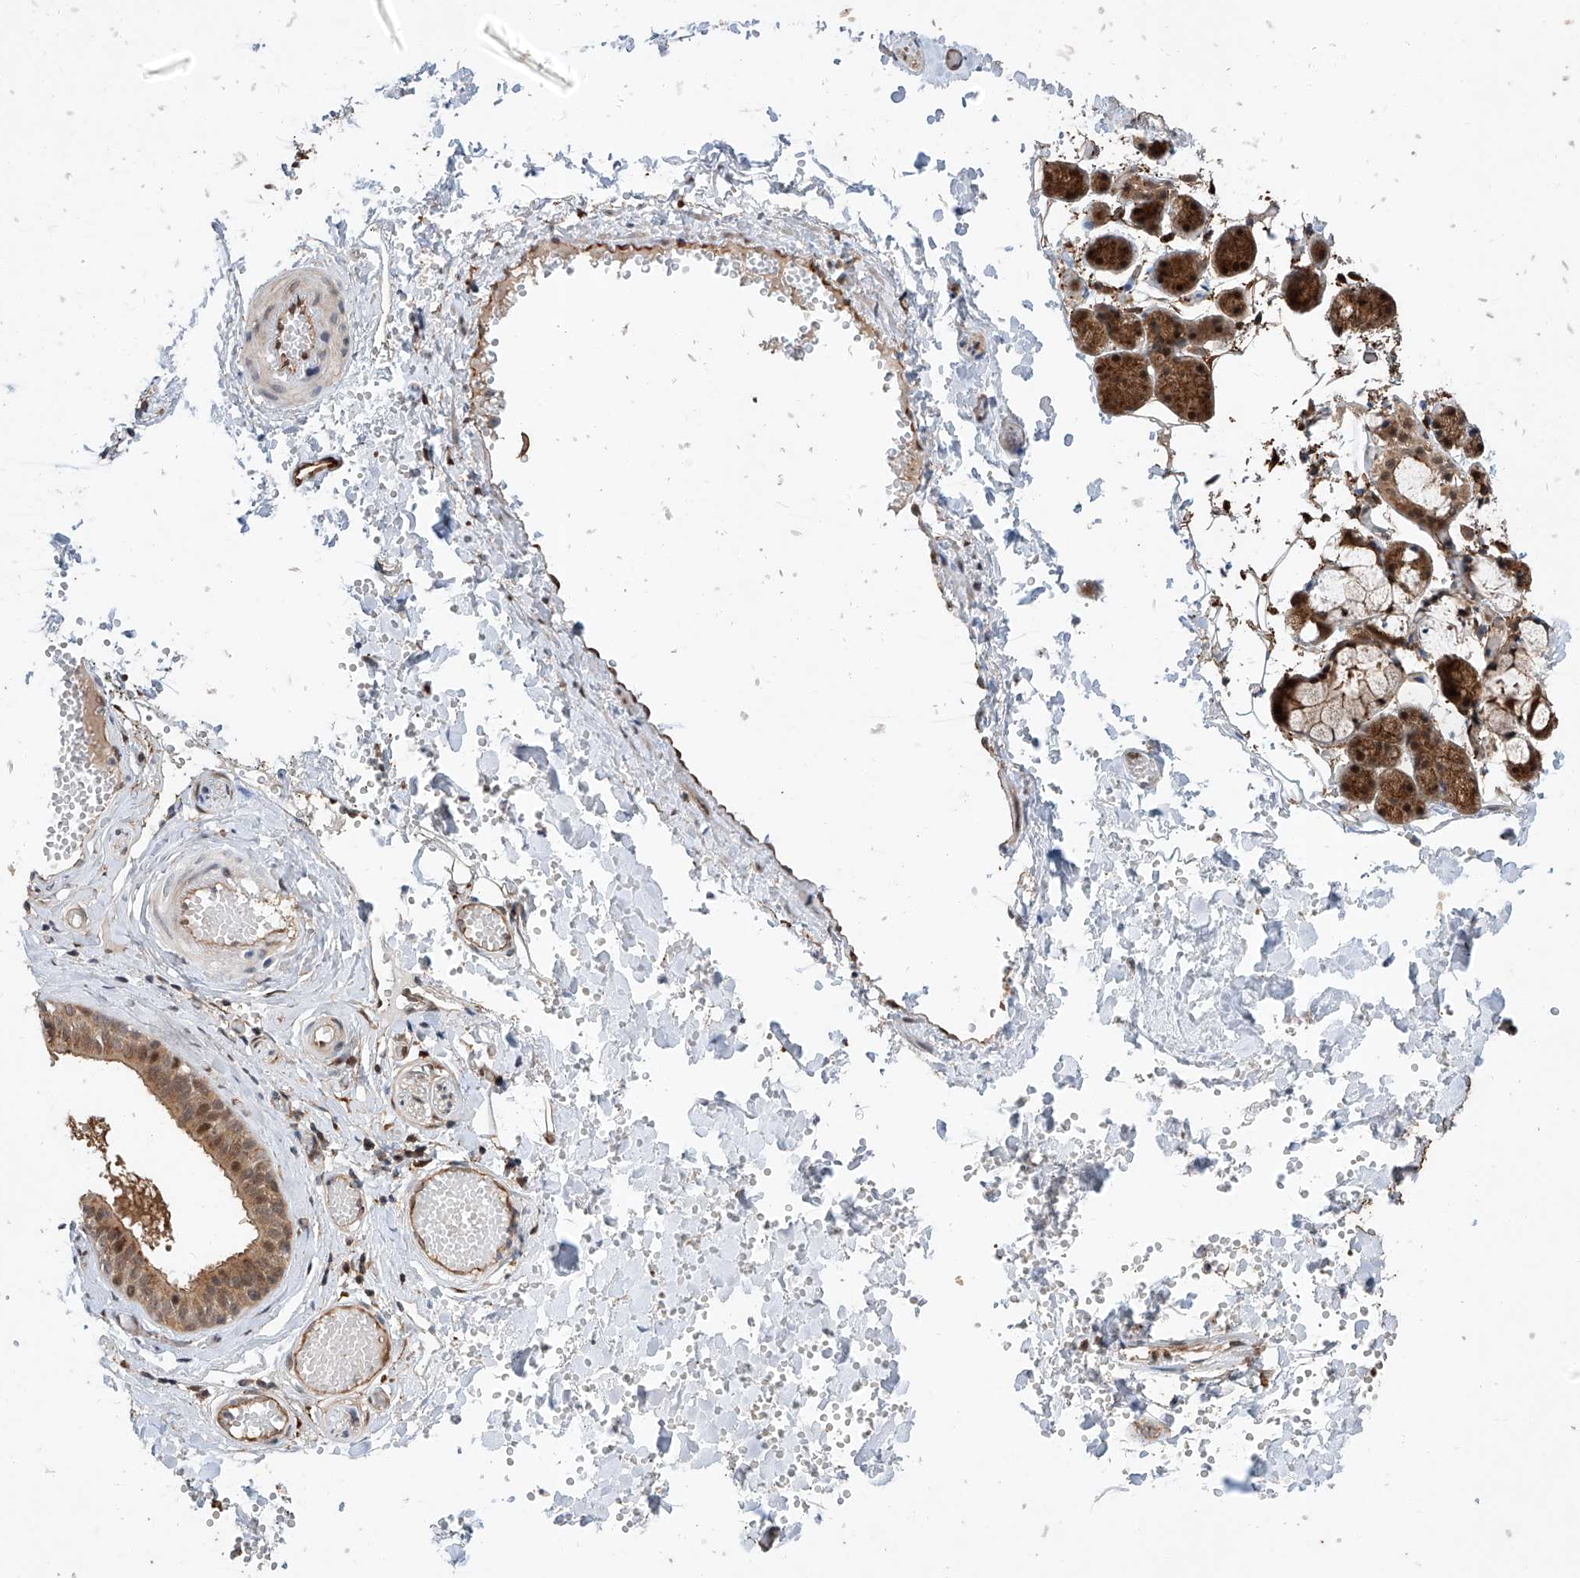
{"staining": {"intensity": "strong", "quantity": ">75%", "location": "cytoplasmic/membranous,nuclear"}, "tissue": "salivary gland", "cell_type": "Glandular cells", "image_type": "normal", "snomed": [{"axis": "morphology", "description": "Normal tissue, NOS"}, {"axis": "topography", "description": "Salivary gland"}], "caption": "Benign salivary gland shows strong cytoplasmic/membranous,nuclear staining in about >75% of glandular cells, visualized by immunohistochemistry.", "gene": "ZFP28", "patient": {"sex": "female", "age": 33}}